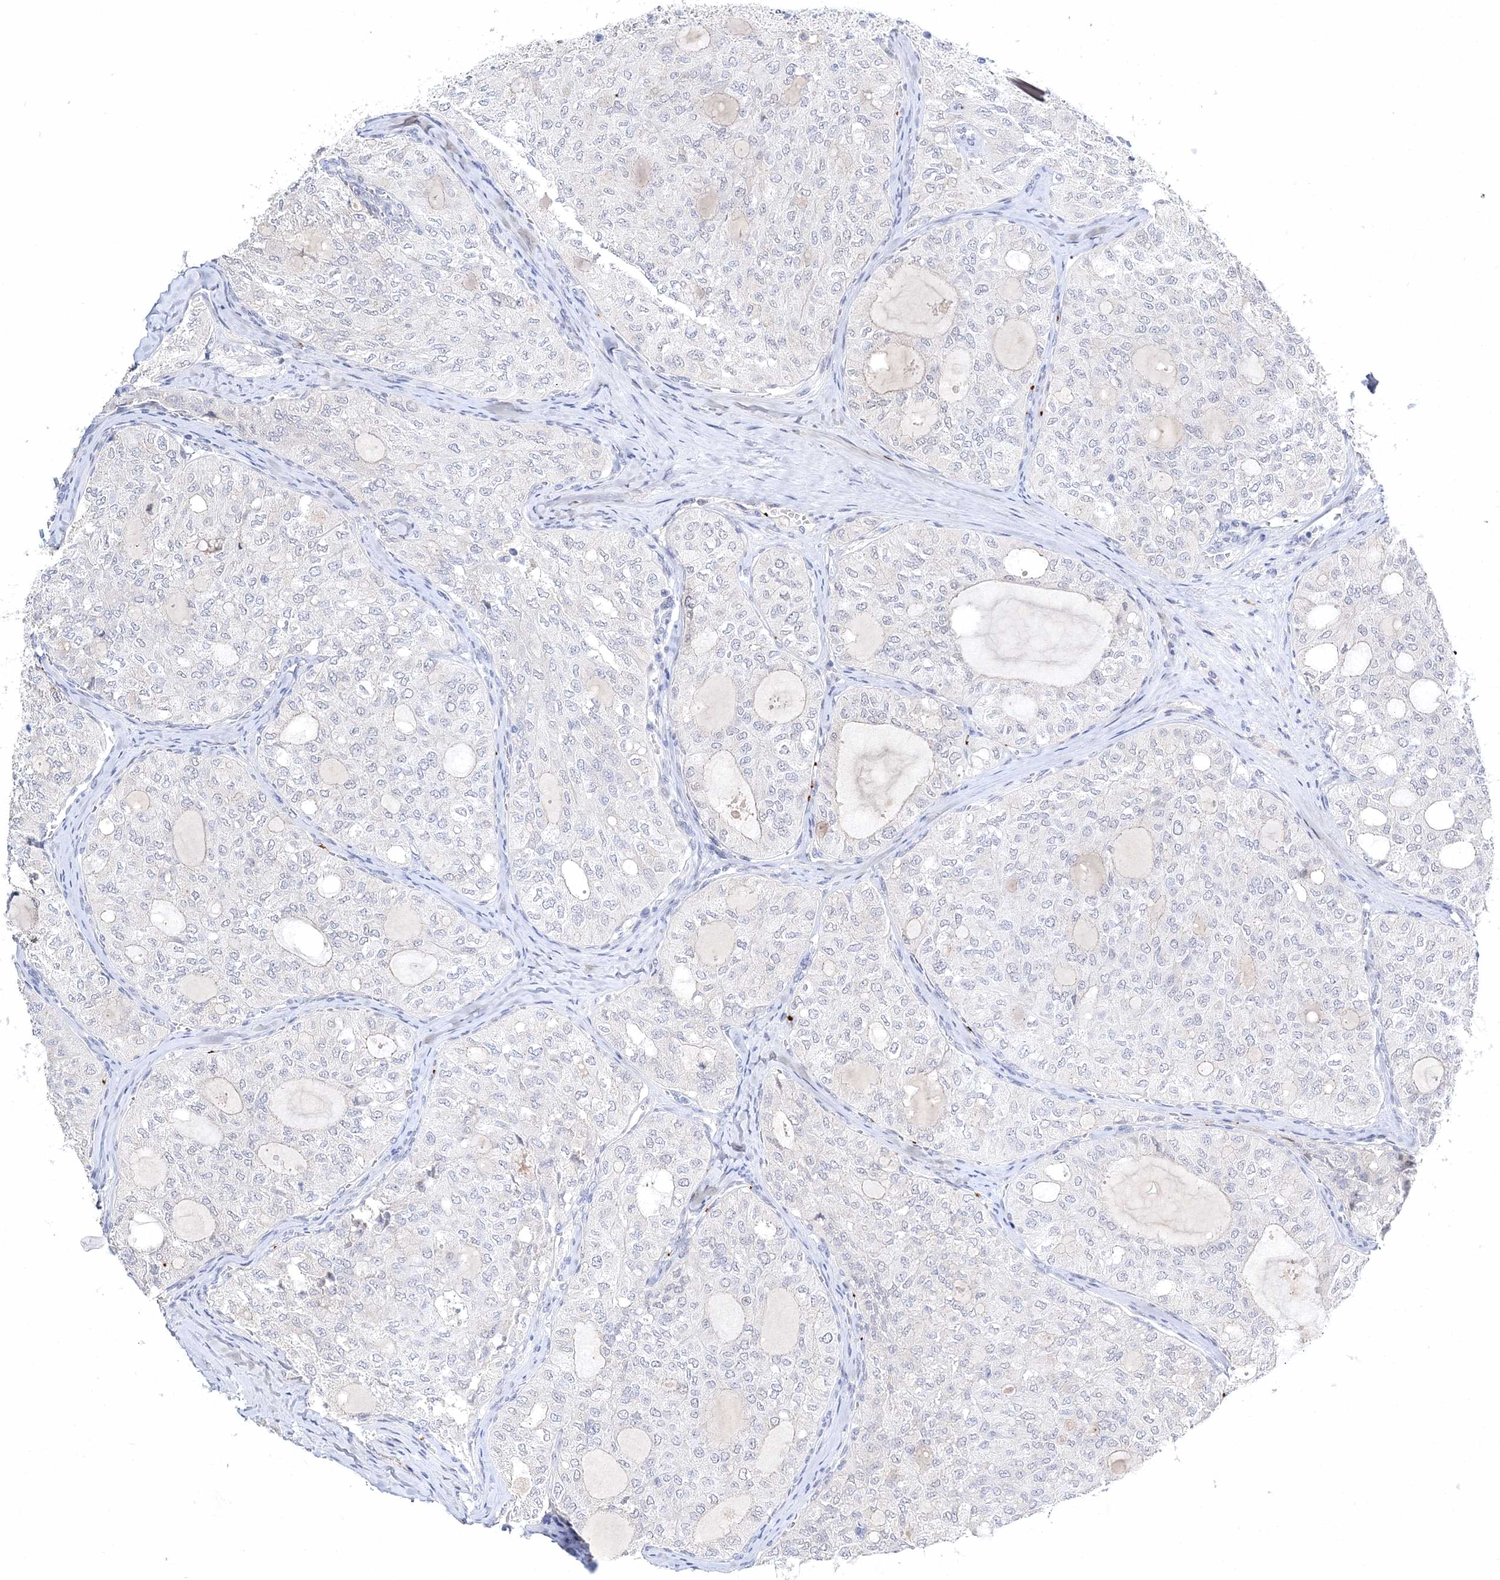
{"staining": {"intensity": "negative", "quantity": "none", "location": "none"}, "tissue": "thyroid cancer", "cell_type": "Tumor cells", "image_type": "cancer", "snomed": [{"axis": "morphology", "description": "Follicular adenoma carcinoma, NOS"}, {"axis": "topography", "description": "Thyroid gland"}], "caption": "There is no significant positivity in tumor cells of thyroid cancer.", "gene": "MYOZ2", "patient": {"sex": "male", "age": 75}}